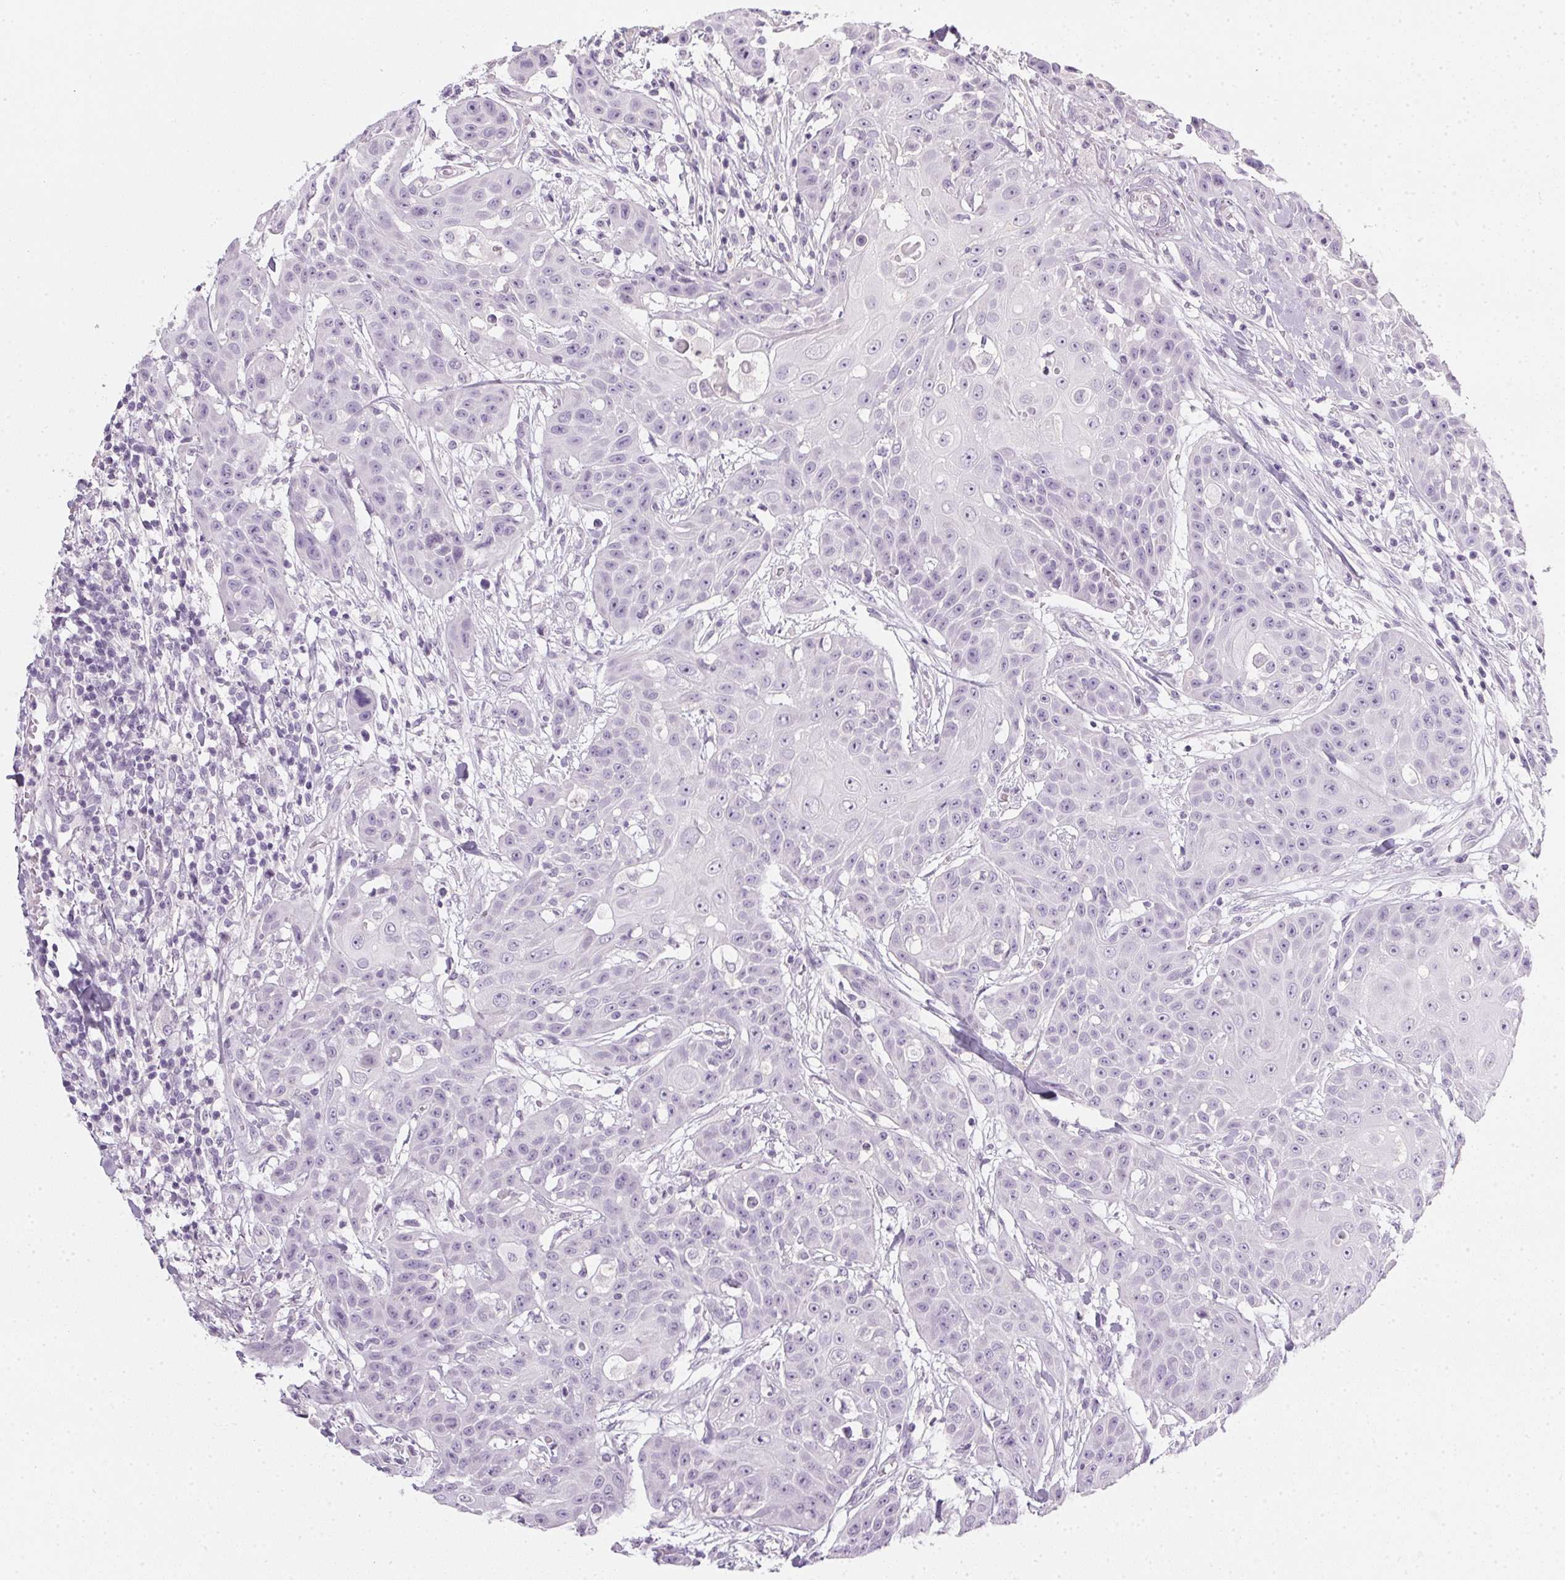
{"staining": {"intensity": "negative", "quantity": "none", "location": "none"}, "tissue": "head and neck cancer", "cell_type": "Tumor cells", "image_type": "cancer", "snomed": [{"axis": "morphology", "description": "Squamous cell carcinoma, NOS"}, {"axis": "topography", "description": "Oral tissue"}, {"axis": "topography", "description": "Head-Neck"}], "caption": "This is an immunohistochemistry (IHC) image of human squamous cell carcinoma (head and neck). There is no positivity in tumor cells.", "gene": "TMEM72", "patient": {"sex": "female", "age": 55}}